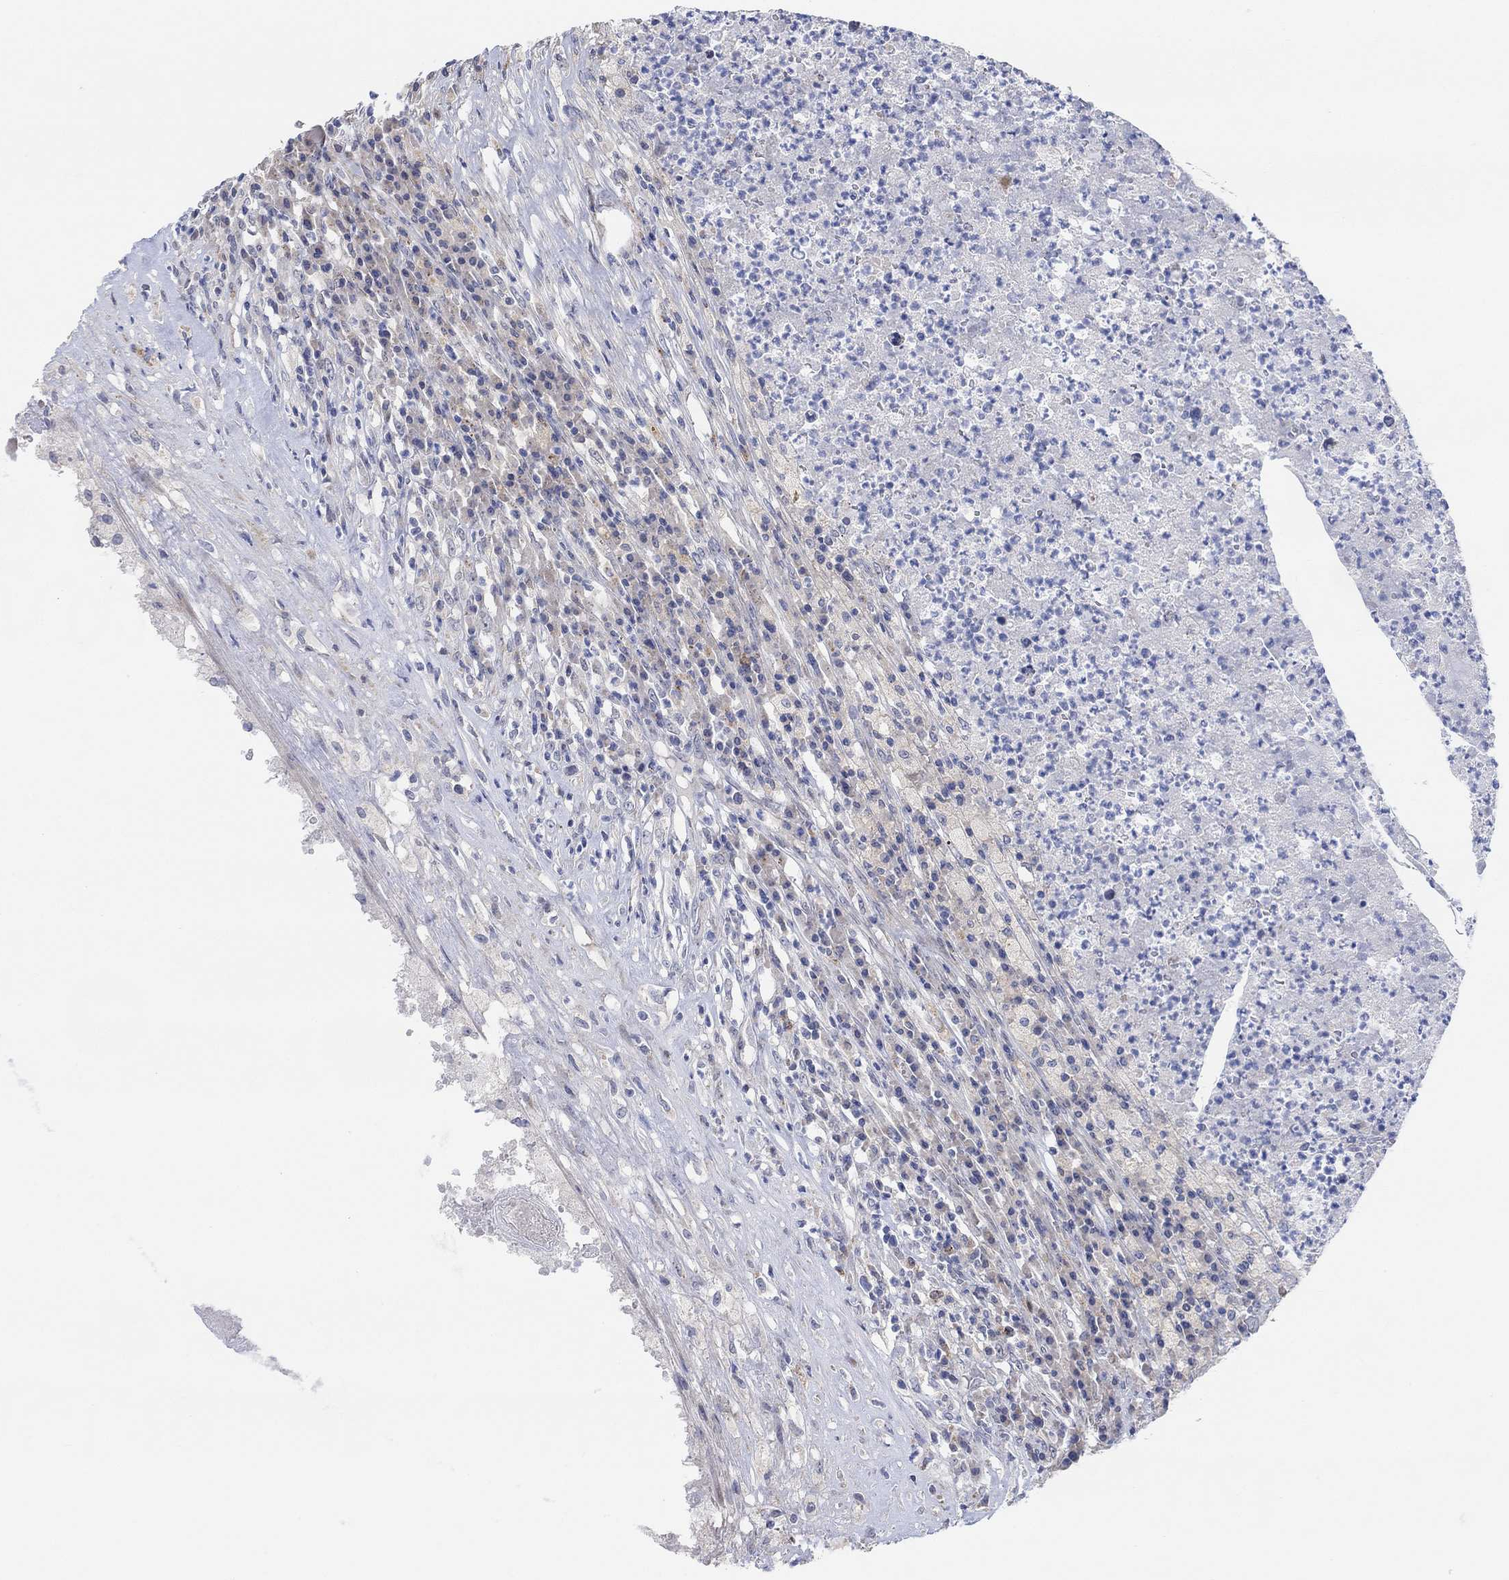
{"staining": {"intensity": "negative", "quantity": "none", "location": "none"}, "tissue": "testis cancer", "cell_type": "Tumor cells", "image_type": "cancer", "snomed": [{"axis": "morphology", "description": "Necrosis, NOS"}, {"axis": "morphology", "description": "Carcinoma, Embryonal, NOS"}, {"axis": "topography", "description": "Testis"}], "caption": "Immunohistochemistry of embryonal carcinoma (testis) exhibits no positivity in tumor cells.", "gene": "CNTF", "patient": {"sex": "male", "age": 19}}